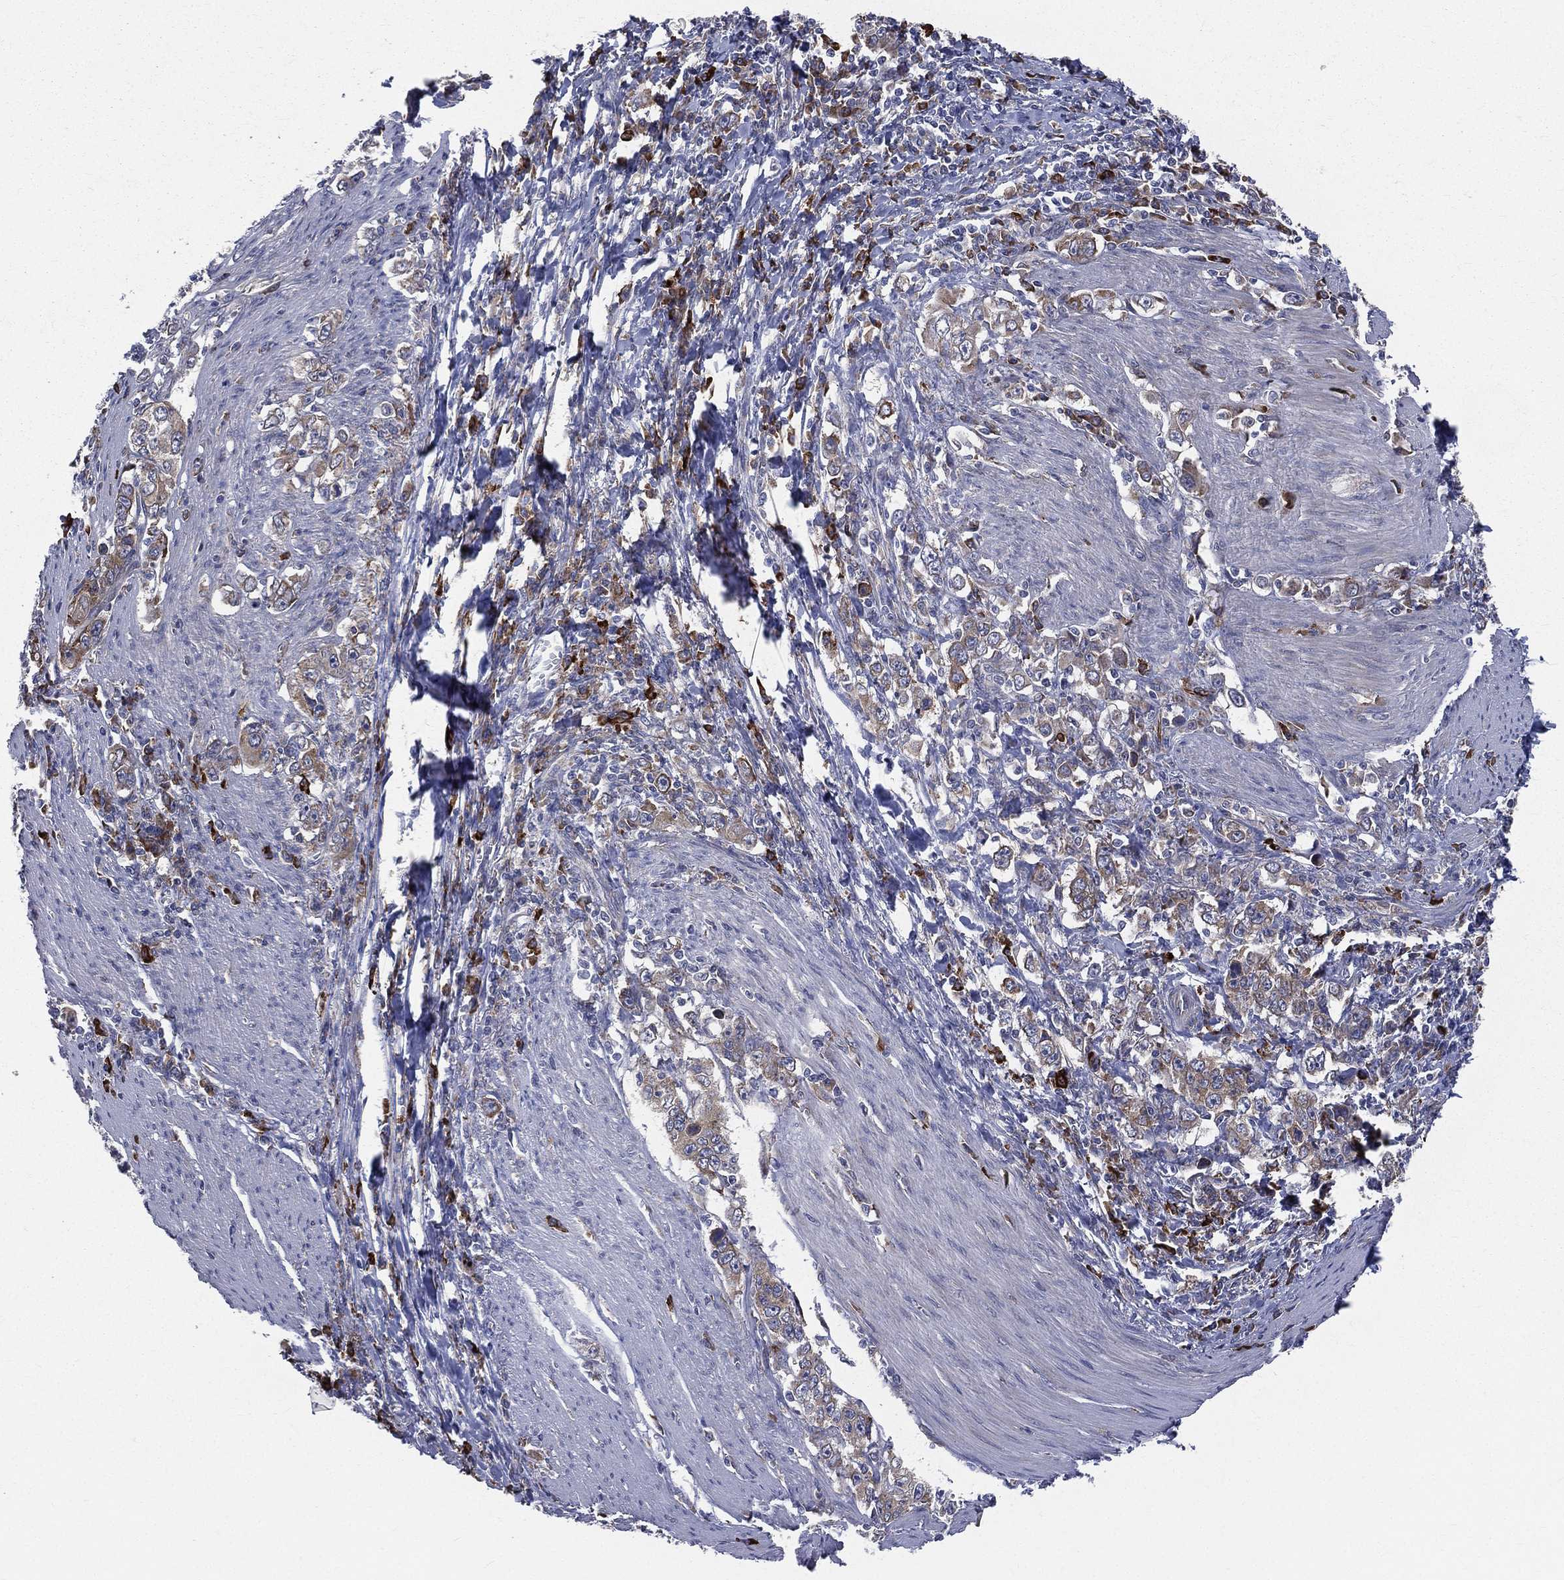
{"staining": {"intensity": "moderate", "quantity": "25%-75%", "location": "cytoplasmic/membranous"}, "tissue": "stomach cancer", "cell_type": "Tumor cells", "image_type": "cancer", "snomed": [{"axis": "morphology", "description": "Adenocarcinoma, NOS"}, {"axis": "topography", "description": "Stomach, lower"}], "caption": "The micrograph shows immunohistochemical staining of adenocarcinoma (stomach). There is moderate cytoplasmic/membranous staining is identified in about 25%-75% of tumor cells.", "gene": "CCDC159", "patient": {"sex": "female", "age": 72}}